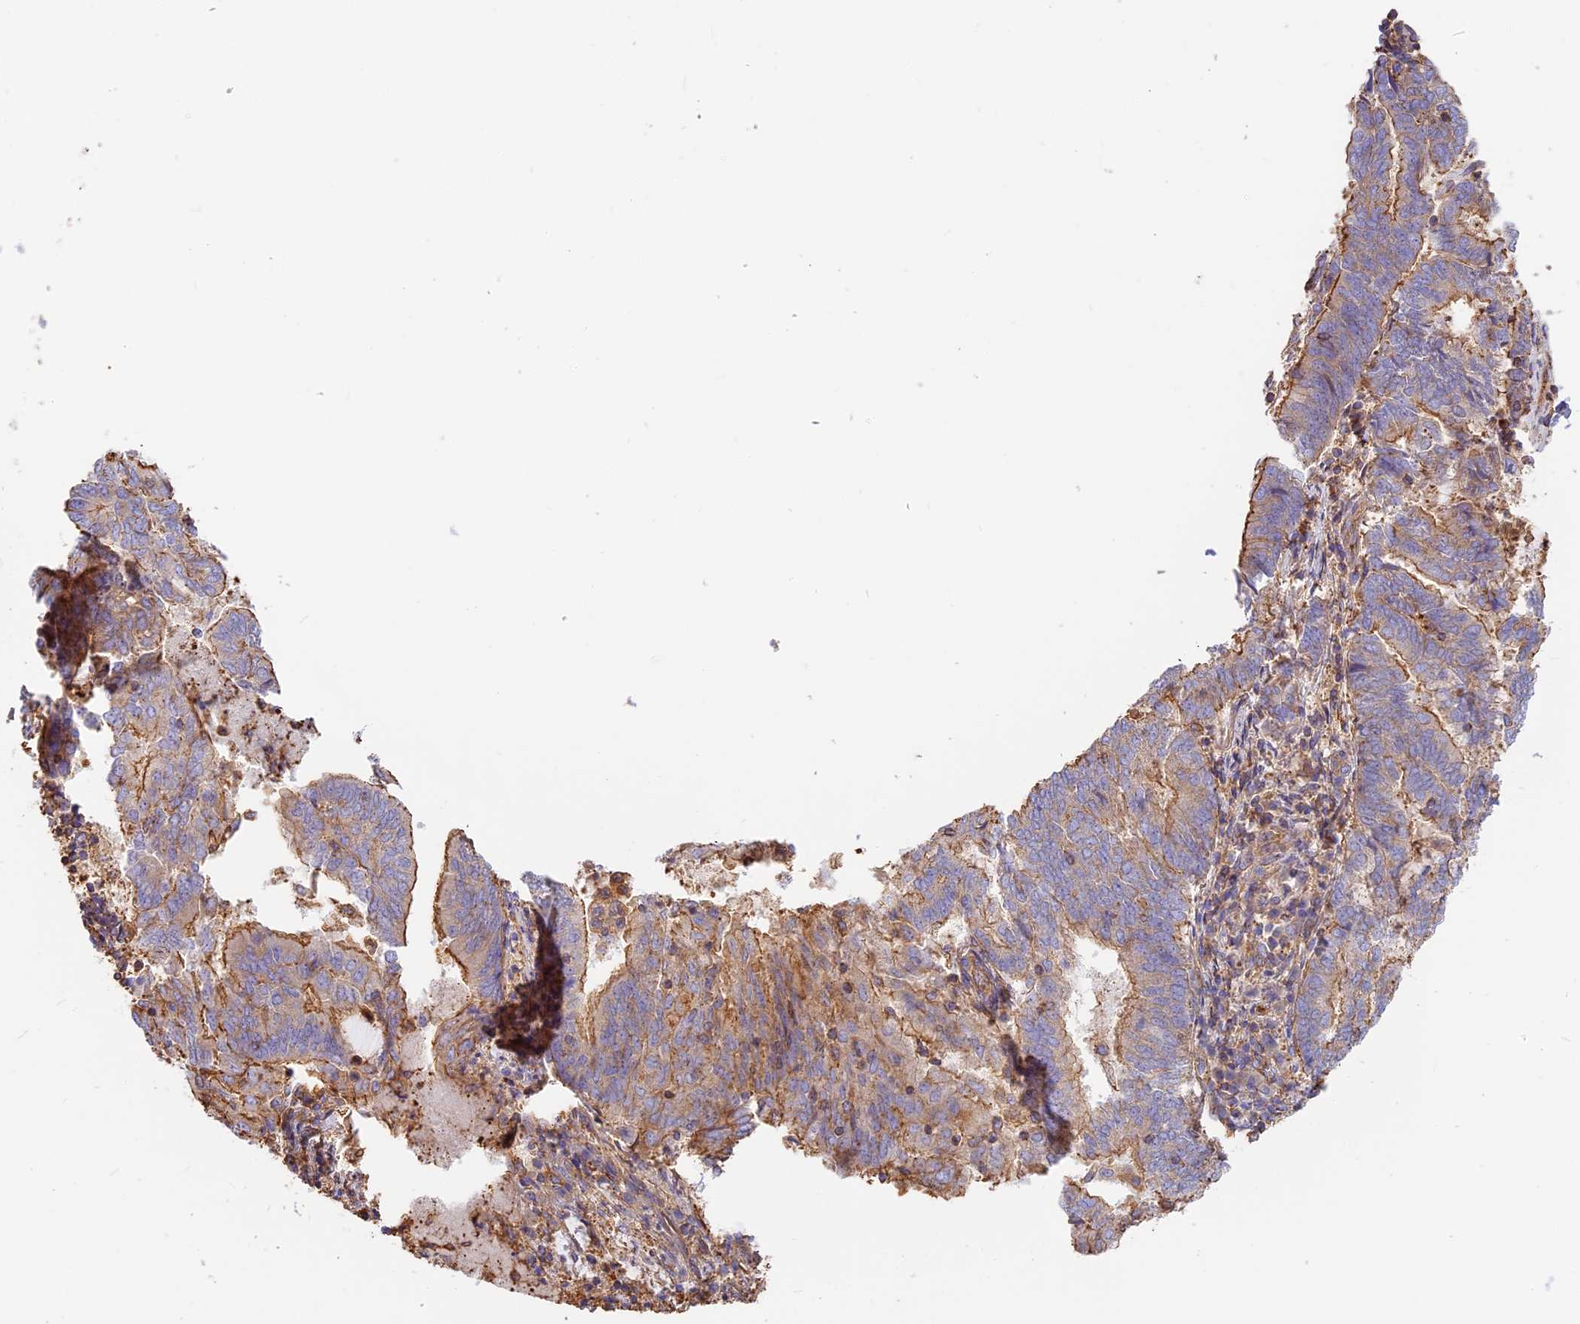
{"staining": {"intensity": "moderate", "quantity": "<25%", "location": "cytoplasmic/membranous"}, "tissue": "endometrial cancer", "cell_type": "Tumor cells", "image_type": "cancer", "snomed": [{"axis": "morphology", "description": "Adenocarcinoma, NOS"}, {"axis": "topography", "description": "Endometrium"}], "caption": "A micrograph showing moderate cytoplasmic/membranous expression in approximately <25% of tumor cells in adenocarcinoma (endometrial), as visualized by brown immunohistochemical staining.", "gene": "VPS18", "patient": {"sex": "female", "age": 80}}